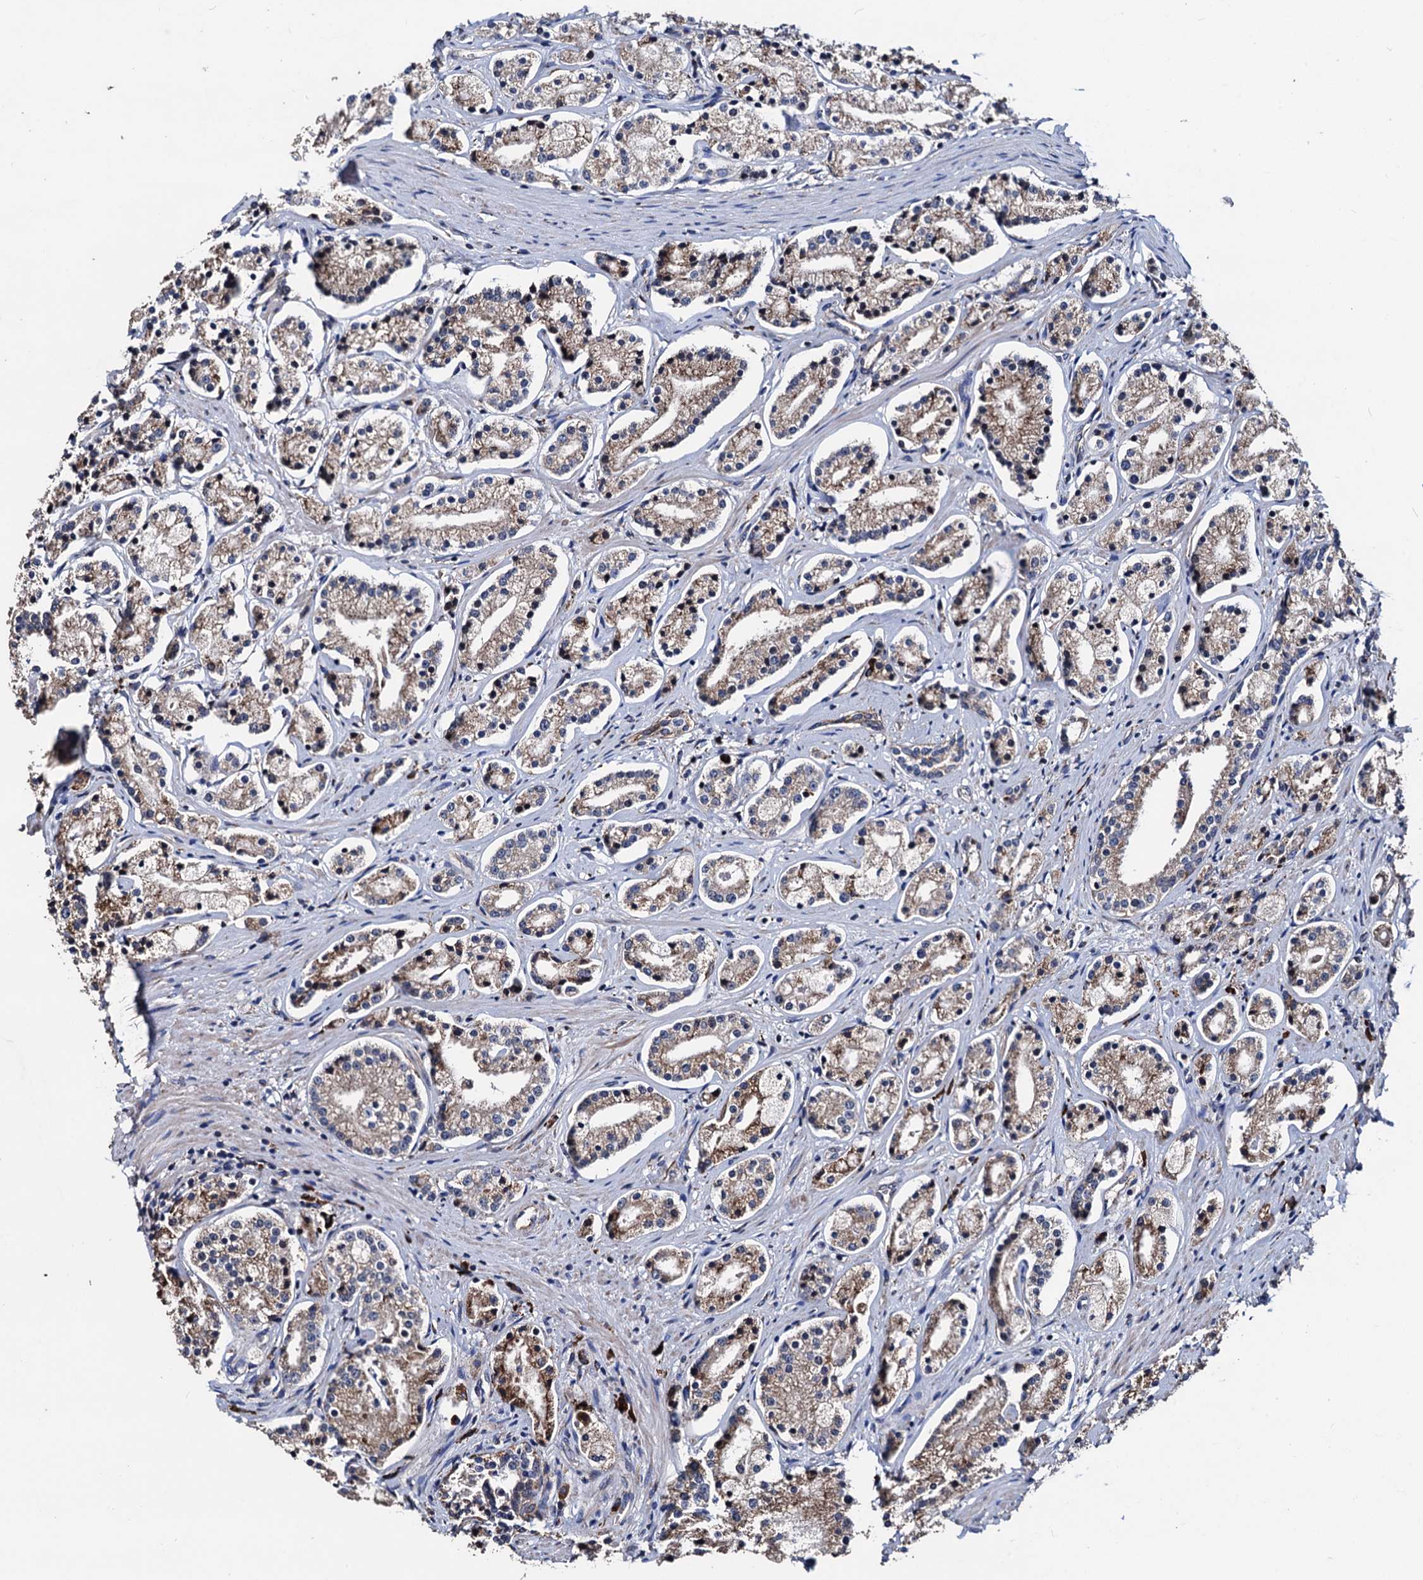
{"staining": {"intensity": "moderate", "quantity": "25%-75%", "location": "cytoplasmic/membranous"}, "tissue": "prostate cancer", "cell_type": "Tumor cells", "image_type": "cancer", "snomed": [{"axis": "morphology", "description": "Adenocarcinoma, High grade"}, {"axis": "topography", "description": "Prostate"}], "caption": "Human prostate cancer (high-grade adenocarcinoma) stained with a brown dye demonstrates moderate cytoplasmic/membranous positive positivity in about 25%-75% of tumor cells.", "gene": "AKAP11", "patient": {"sex": "male", "age": 69}}